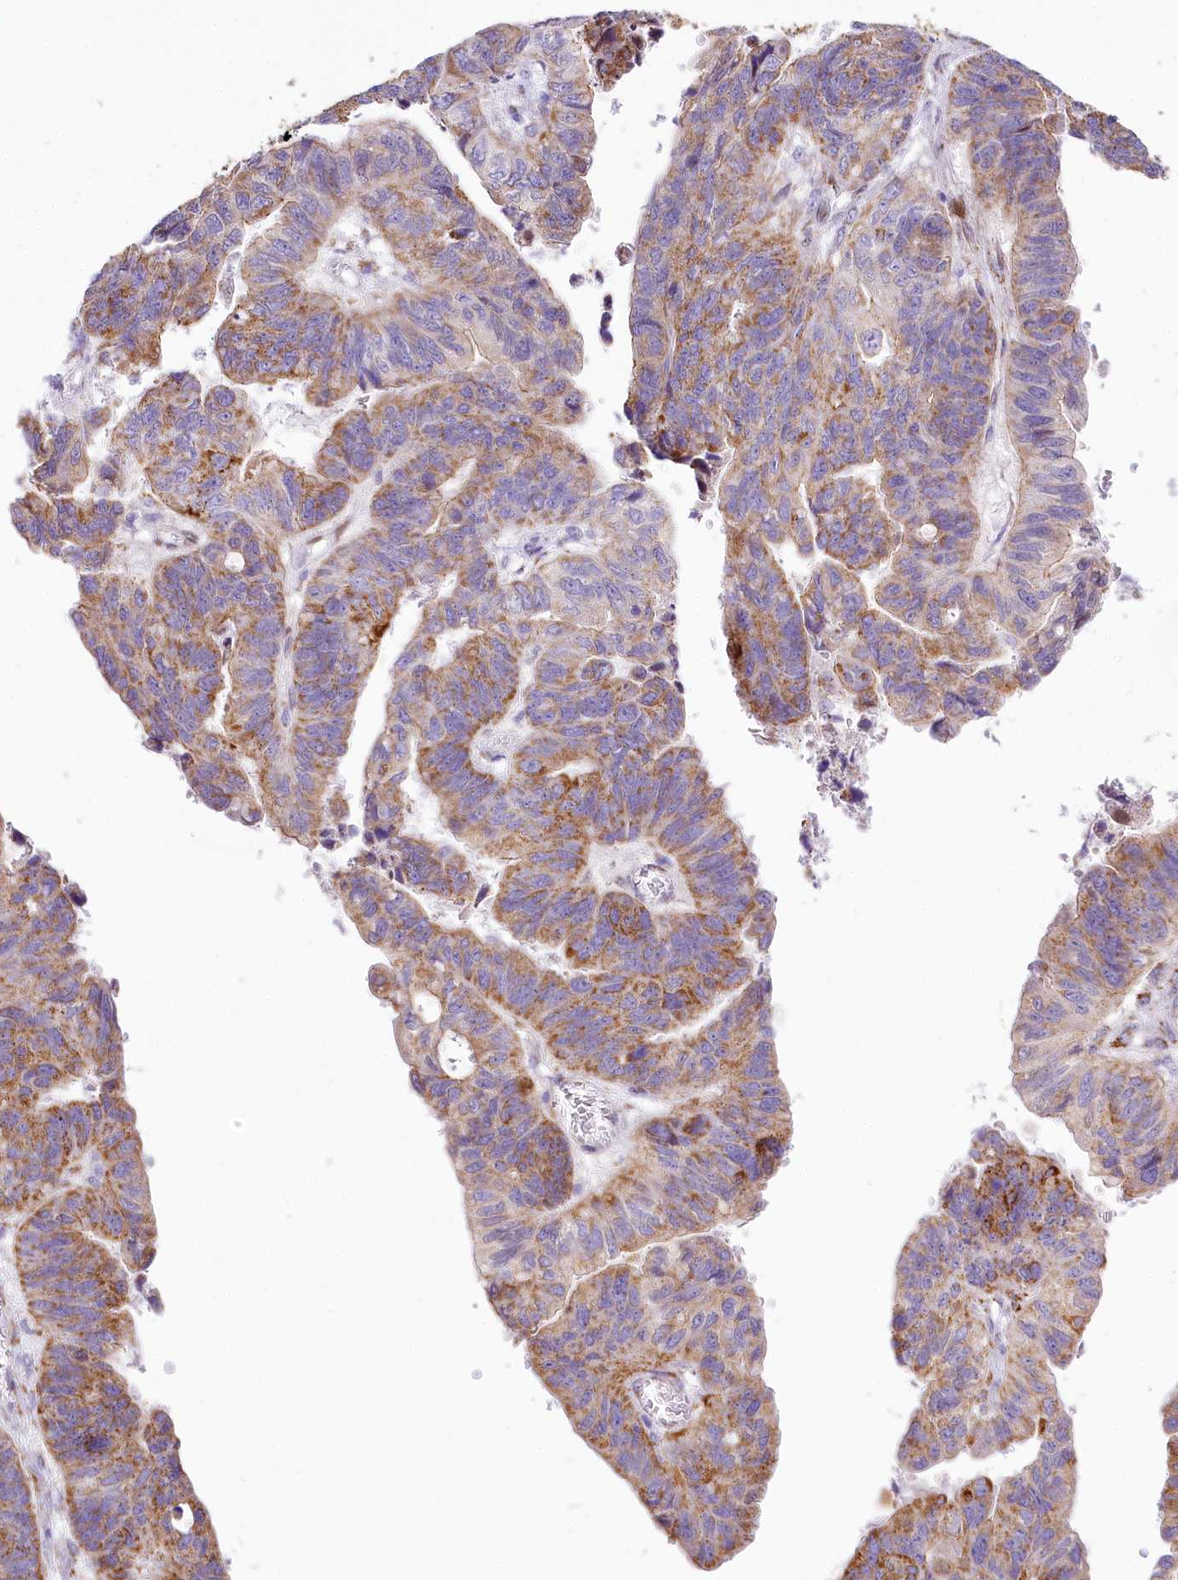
{"staining": {"intensity": "moderate", "quantity": ">75%", "location": "cytoplasmic/membranous"}, "tissue": "stomach cancer", "cell_type": "Tumor cells", "image_type": "cancer", "snomed": [{"axis": "morphology", "description": "Adenocarcinoma, NOS"}, {"axis": "topography", "description": "Stomach"}], "caption": "Protein expression analysis of adenocarcinoma (stomach) displays moderate cytoplasmic/membranous expression in approximately >75% of tumor cells. (IHC, brightfield microscopy, high magnification).", "gene": "PPIP5K2", "patient": {"sex": "male", "age": 59}}